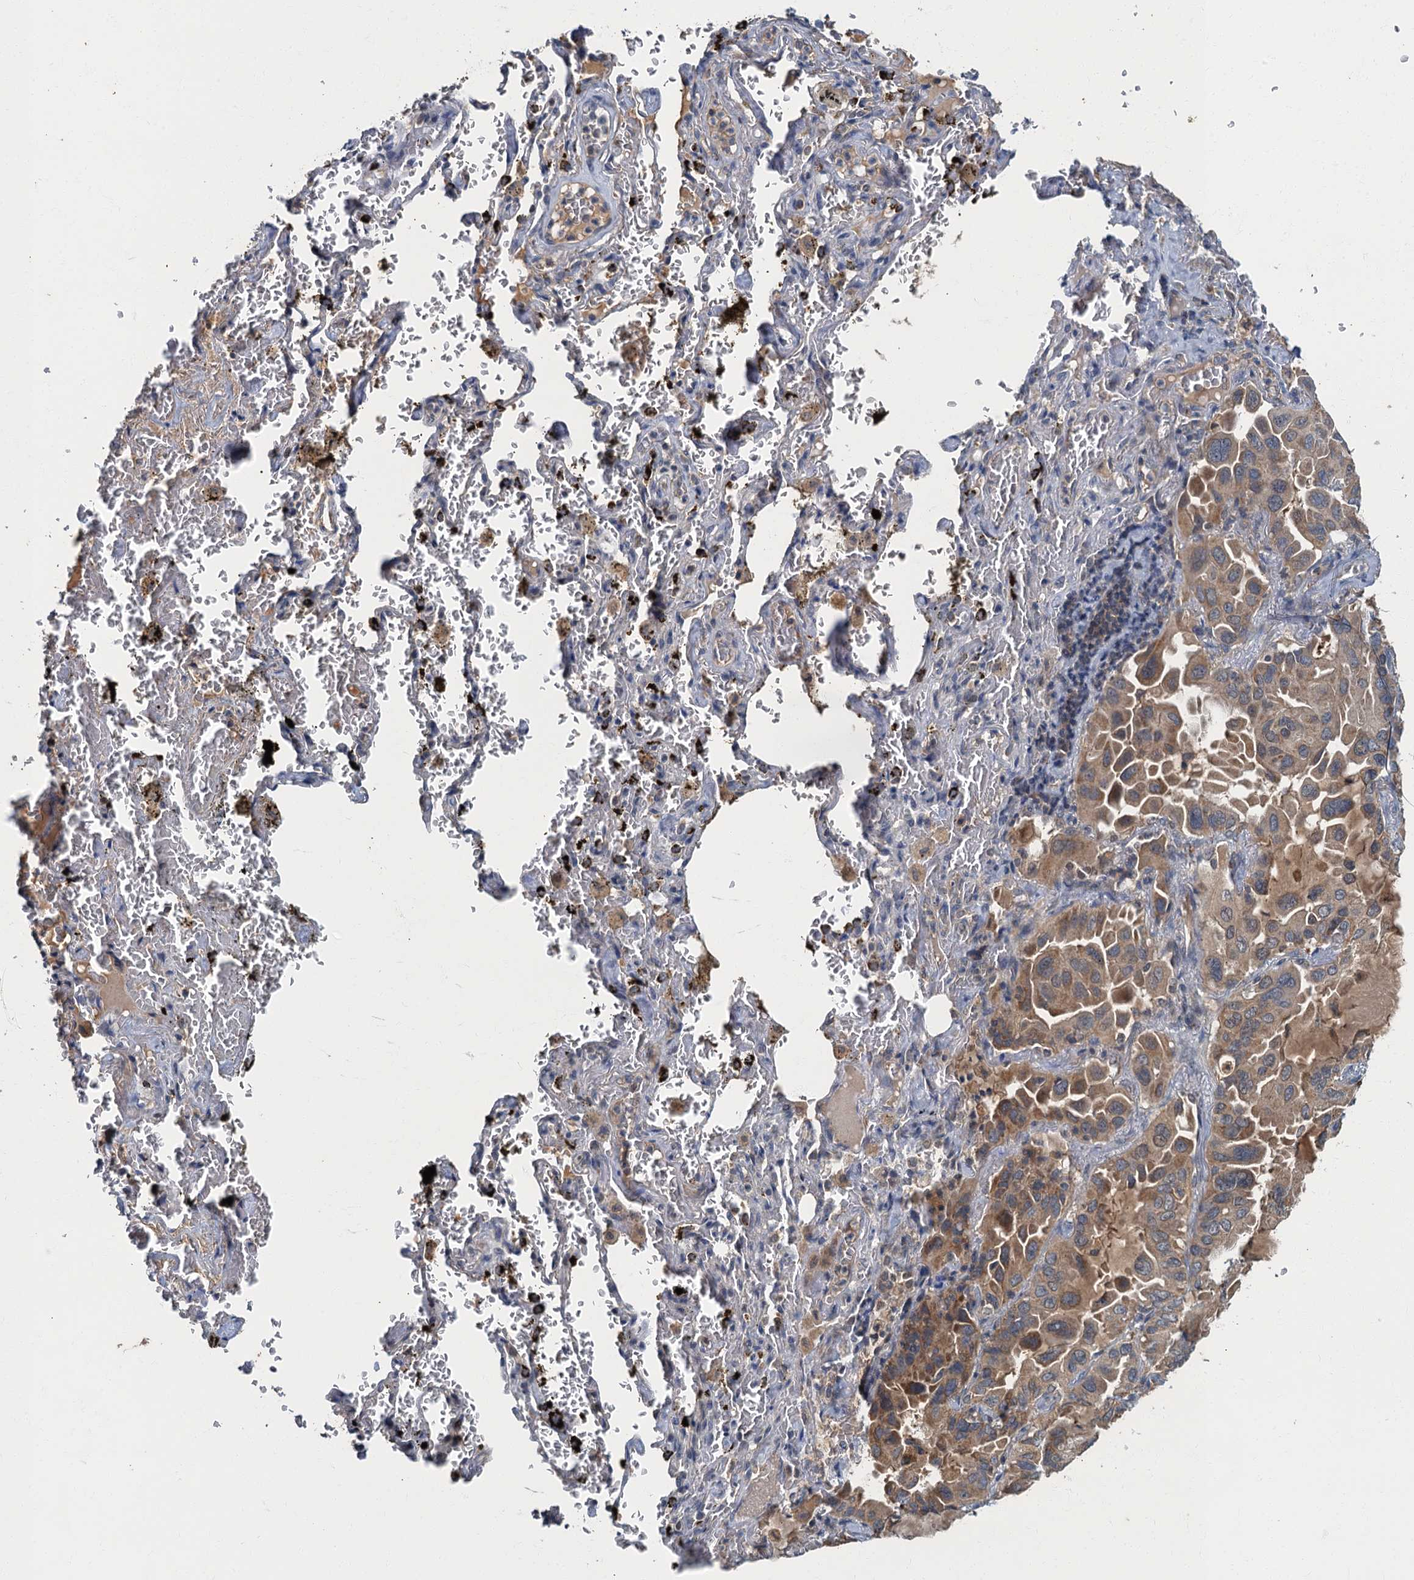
{"staining": {"intensity": "weak", "quantity": ">75%", "location": "cytoplasmic/membranous"}, "tissue": "lung cancer", "cell_type": "Tumor cells", "image_type": "cancer", "snomed": [{"axis": "morphology", "description": "Adenocarcinoma, NOS"}, {"axis": "topography", "description": "Lung"}], "caption": "Adenocarcinoma (lung) stained for a protein (brown) exhibits weak cytoplasmic/membranous positive expression in approximately >75% of tumor cells.", "gene": "WDCP", "patient": {"sex": "male", "age": 64}}